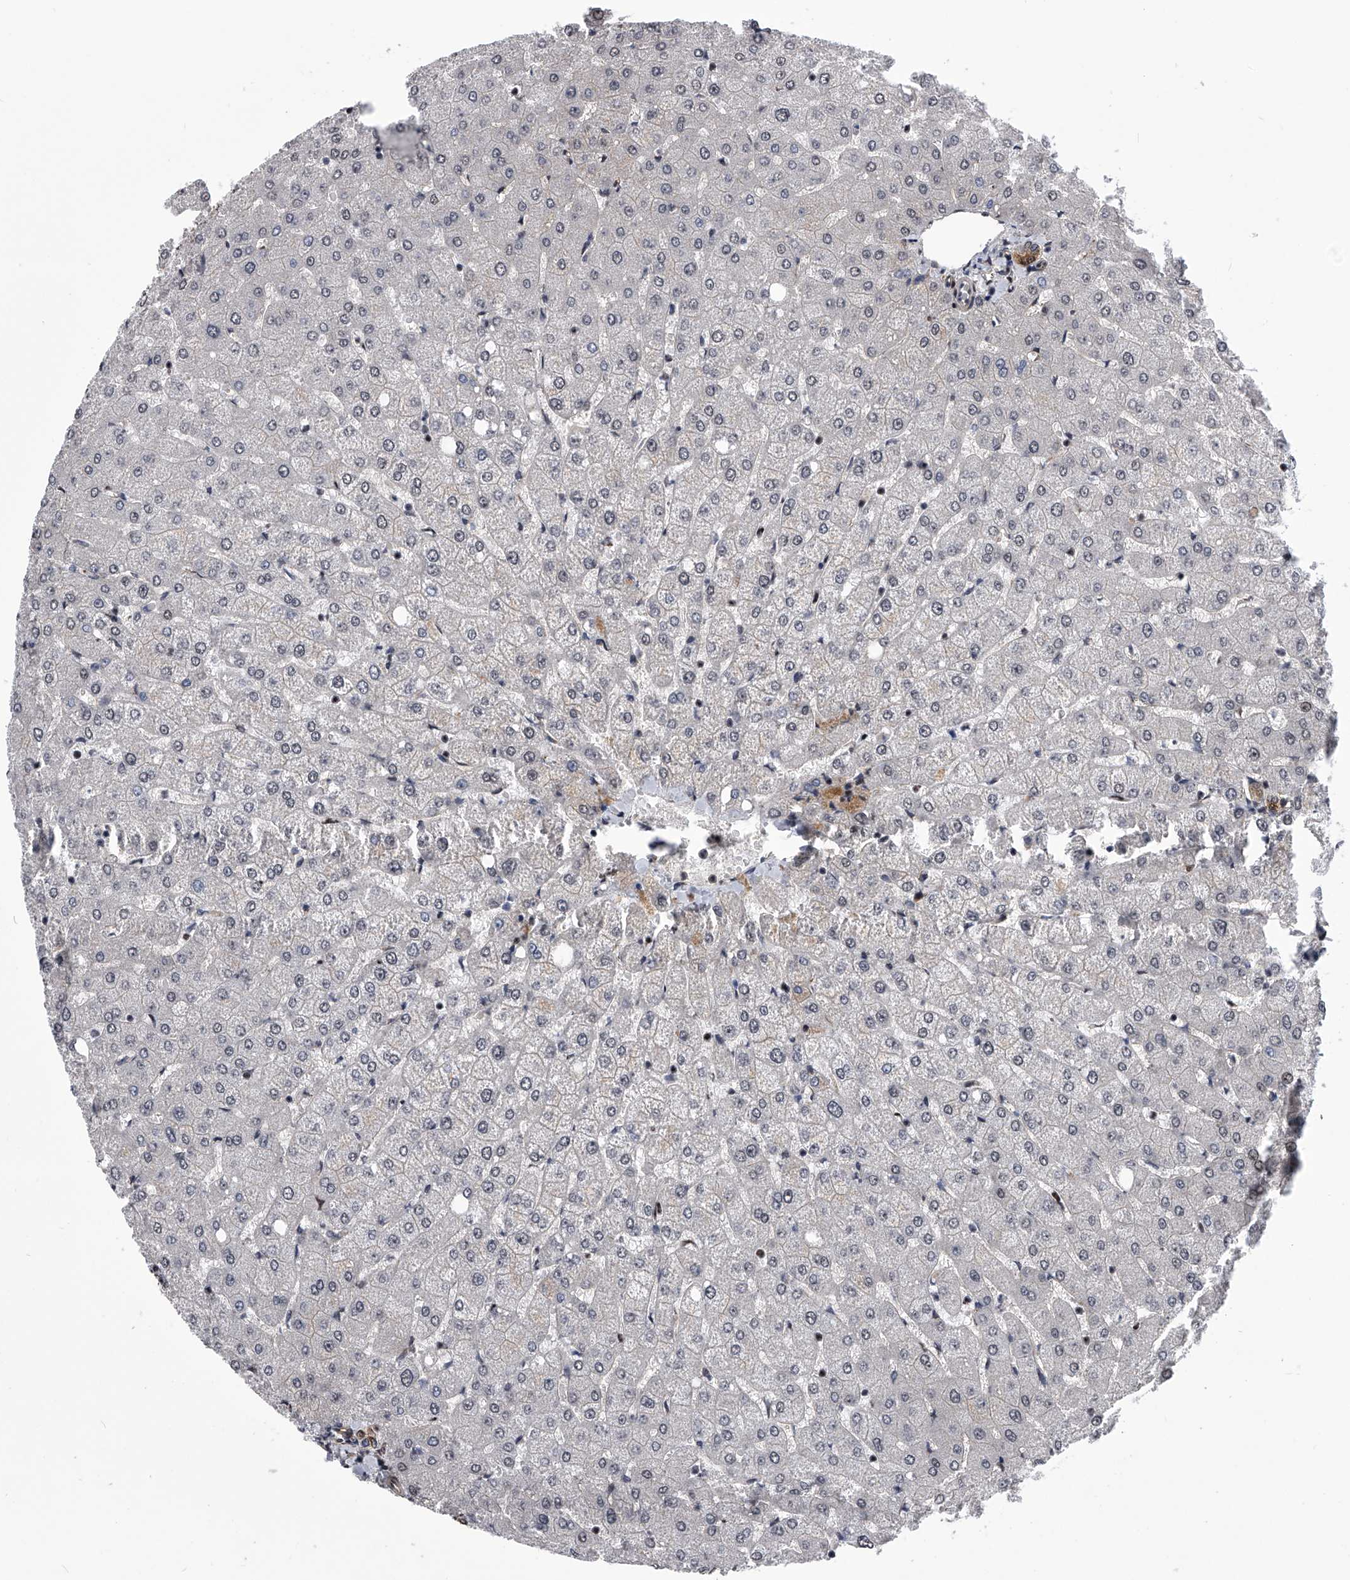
{"staining": {"intensity": "moderate", "quantity": "25%-75%", "location": "cytoplasmic/membranous"}, "tissue": "liver", "cell_type": "Cholangiocytes", "image_type": "normal", "snomed": [{"axis": "morphology", "description": "Normal tissue, NOS"}, {"axis": "topography", "description": "Liver"}], "caption": "Immunohistochemistry of unremarkable liver displays medium levels of moderate cytoplasmic/membranous expression in approximately 25%-75% of cholangiocytes. The staining is performed using DAB (3,3'-diaminobenzidine) brown chromogen to label protein expression. The nuclei are counter-stained blue using hematoxylin.", "gene": "ZNF76", "patient": {"sex": "female", "age": 54}}